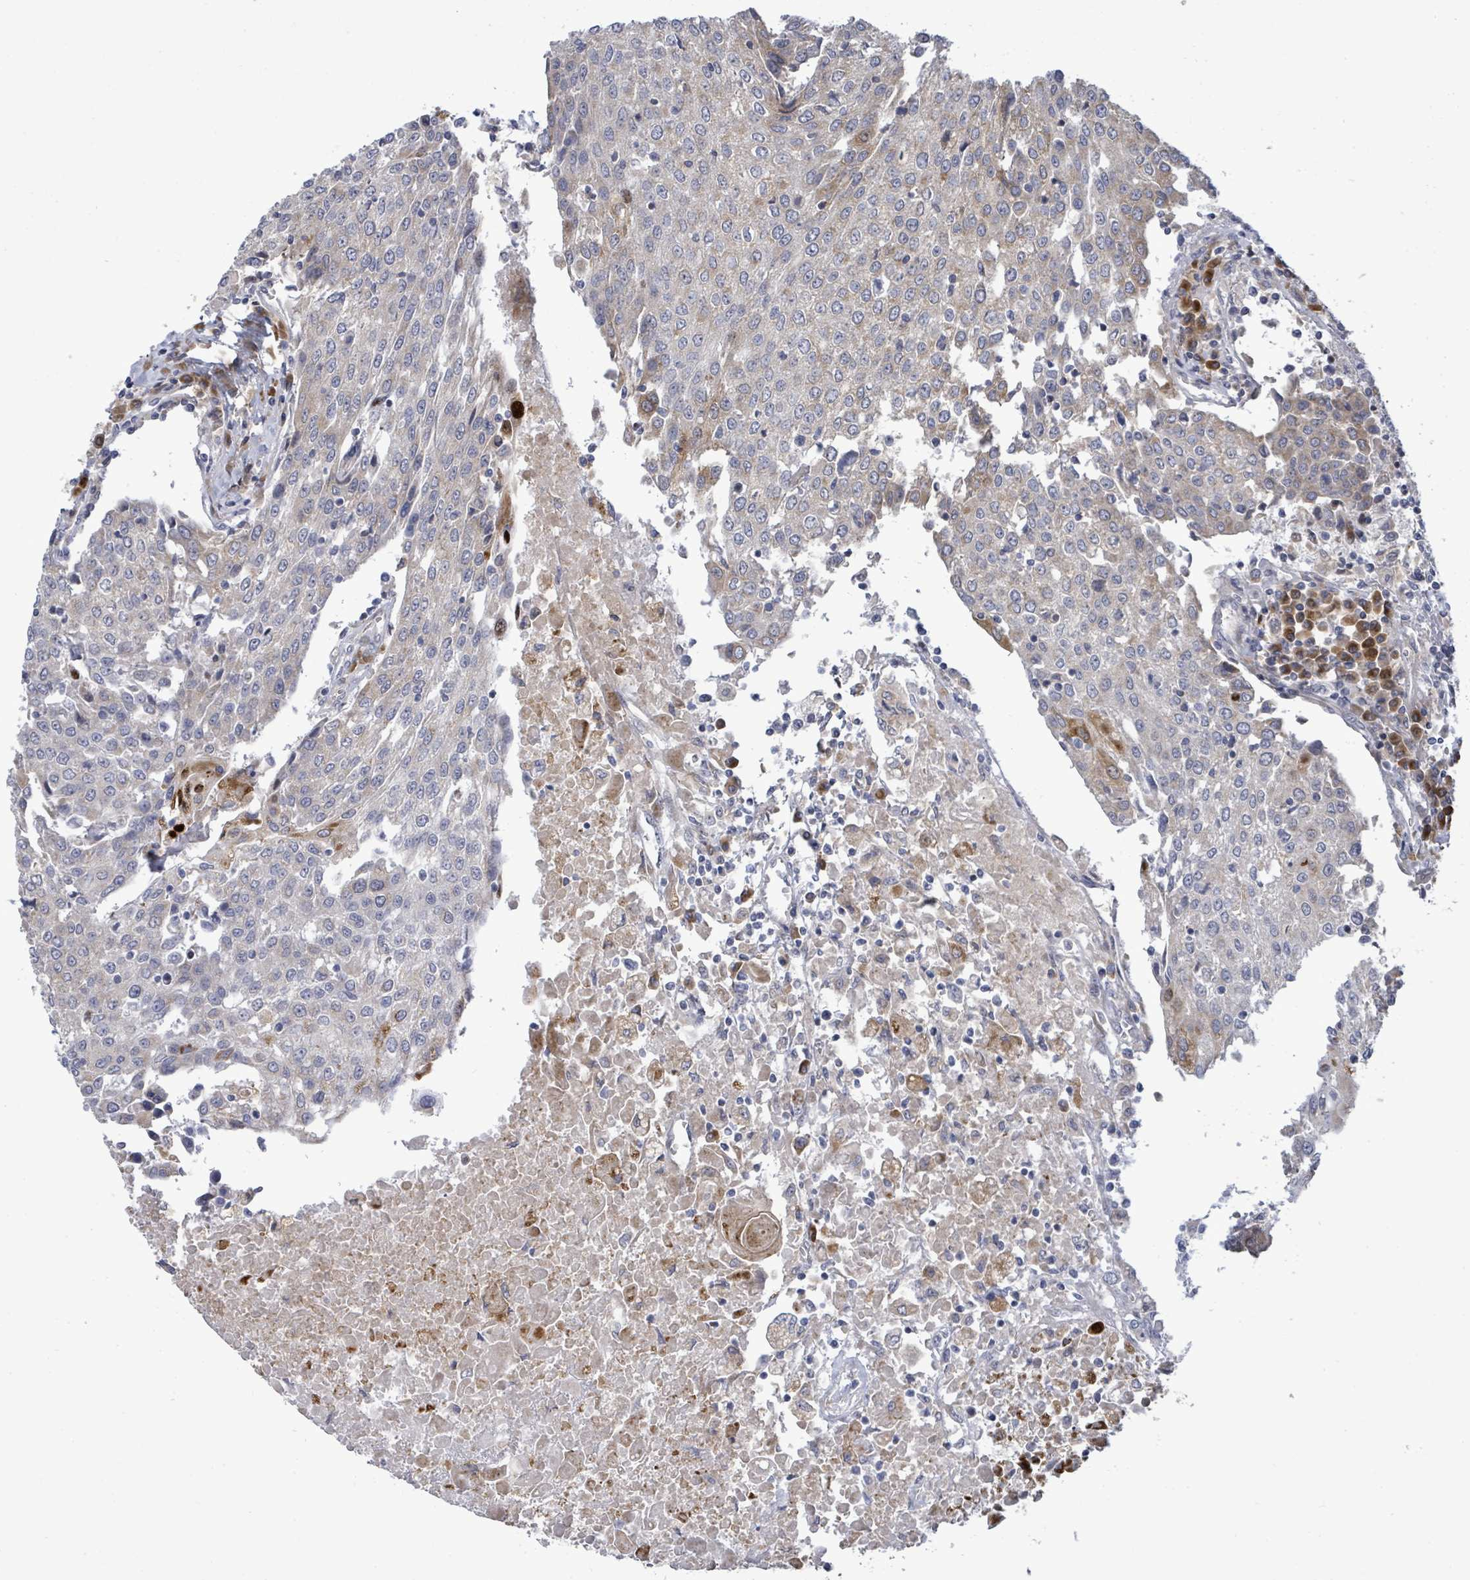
{"staining": {"intensity": "moderate", "quantity": "<25%", "location": "cytoplasmic/membranous"}, "tissue": "urothelial cancer", "cell_type": "Tumor cells", "image_type": "cancer", "snomed": [{"axis": "morphology", "description": "Urothelial carcinoma, High grade"}, {"axis": "topography", "description": "Urinary bladder"}], "caption": "A brown stain highlights moderate cytoplasmic/membranous positivity of a protein in urothelial cancer tumor cells. The protein of interest is stained brown, and the nuclei are stained in blue (DAB (3,3'-diaminobenzidine) IHC with brightfield microscopy, high magnification).", "gene": "SAR1A", "patient": {"sex": "female", "age": 85}}